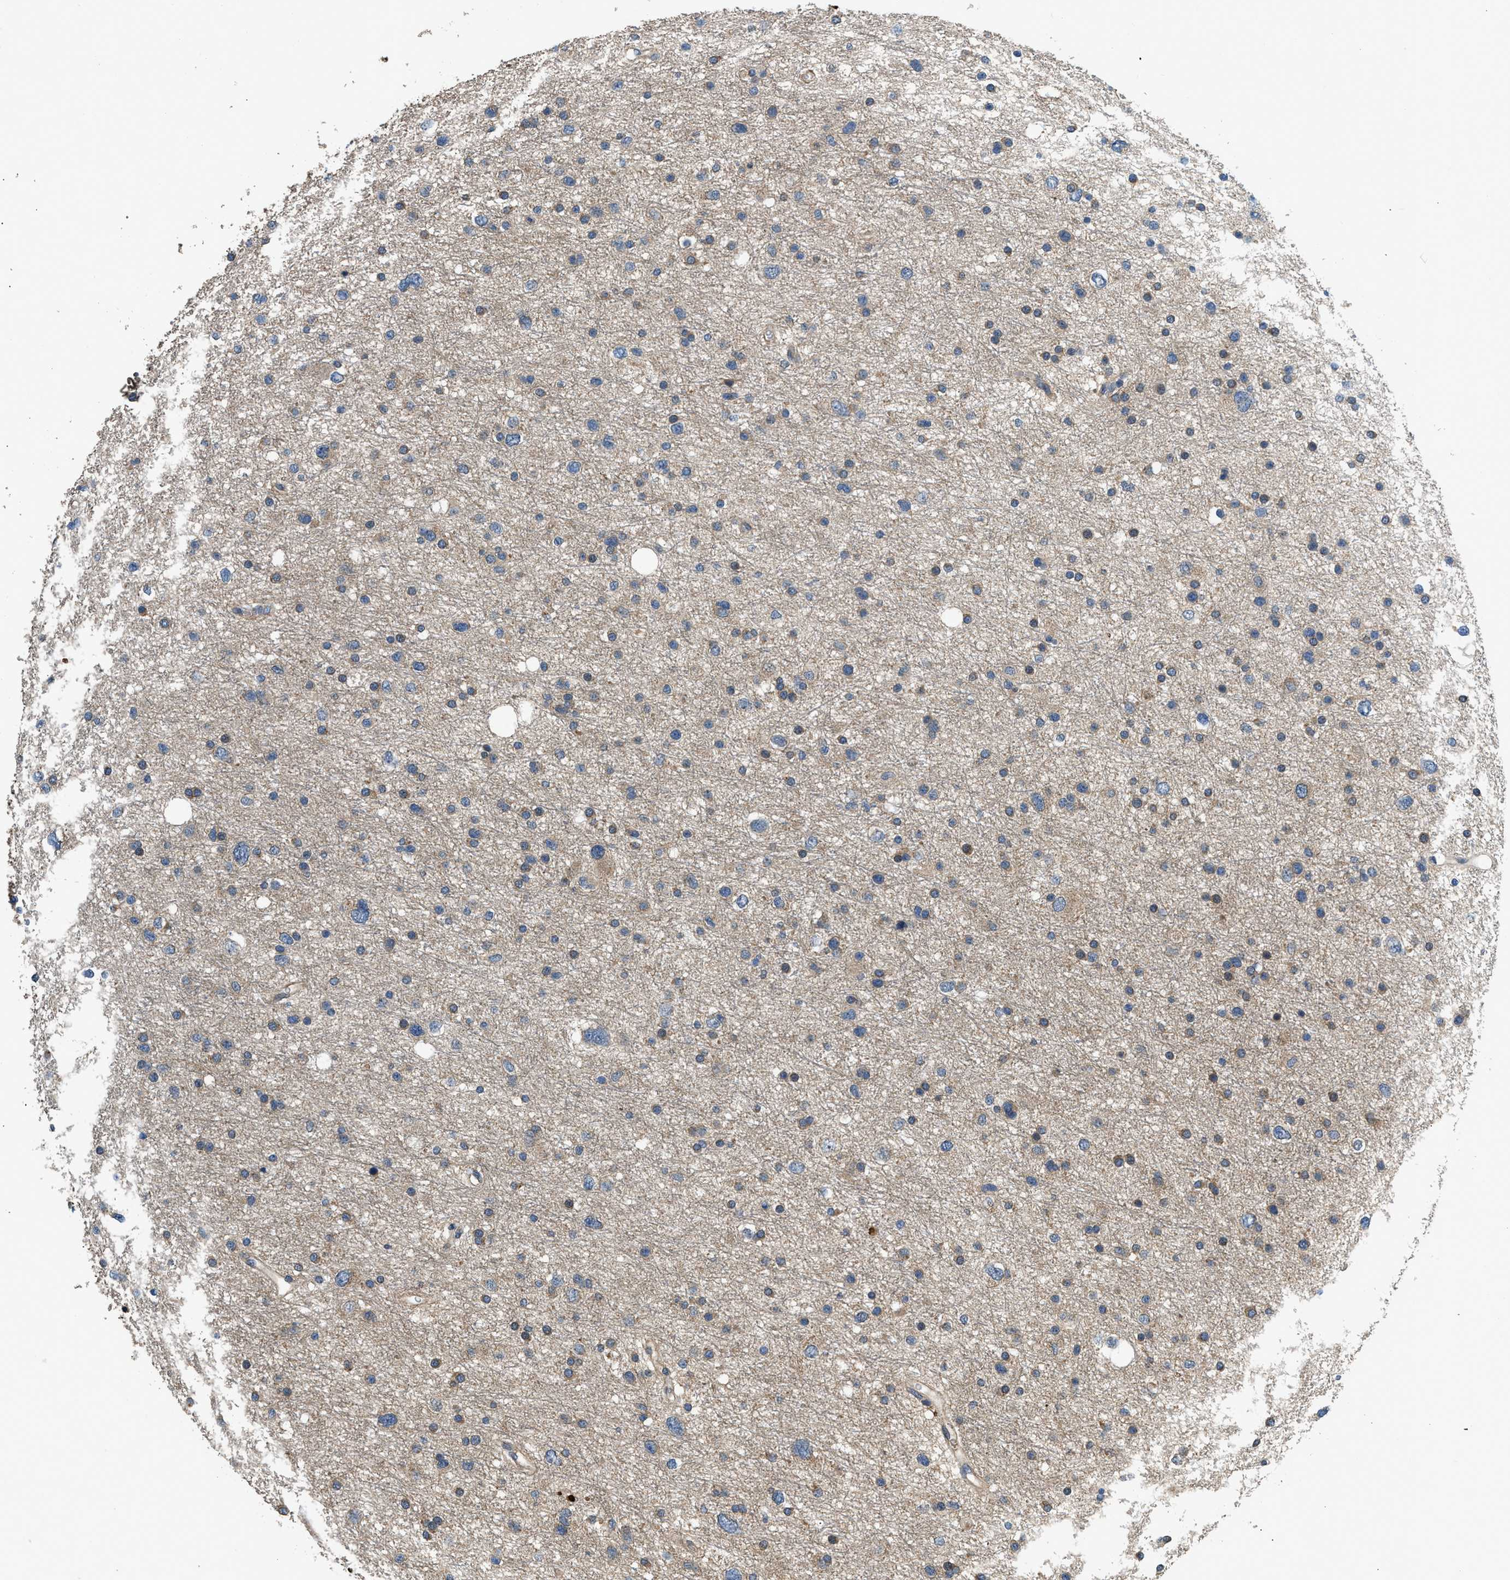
{"staining": {"intensity": "weak", "quantity": ">75%", "location": "cytoplasmic/membranous"}, "tissue": "glioma", "cell_type": "Tumor cells", "image_type": "cancer", "snomed": [{"axis": "morphology", "description": "Glioma, malignant, Low grade"}, {"axis": "topography", "description": "Brain"}], "caption": "DAB immunohistochemical staining of human malignant low-grade glioma shows weak cytoplasmic/membranous protein expression in approximately >75% of tumor cells.", "gene": "IL3RA", "patient": {"sex": "female", "age": 37}}